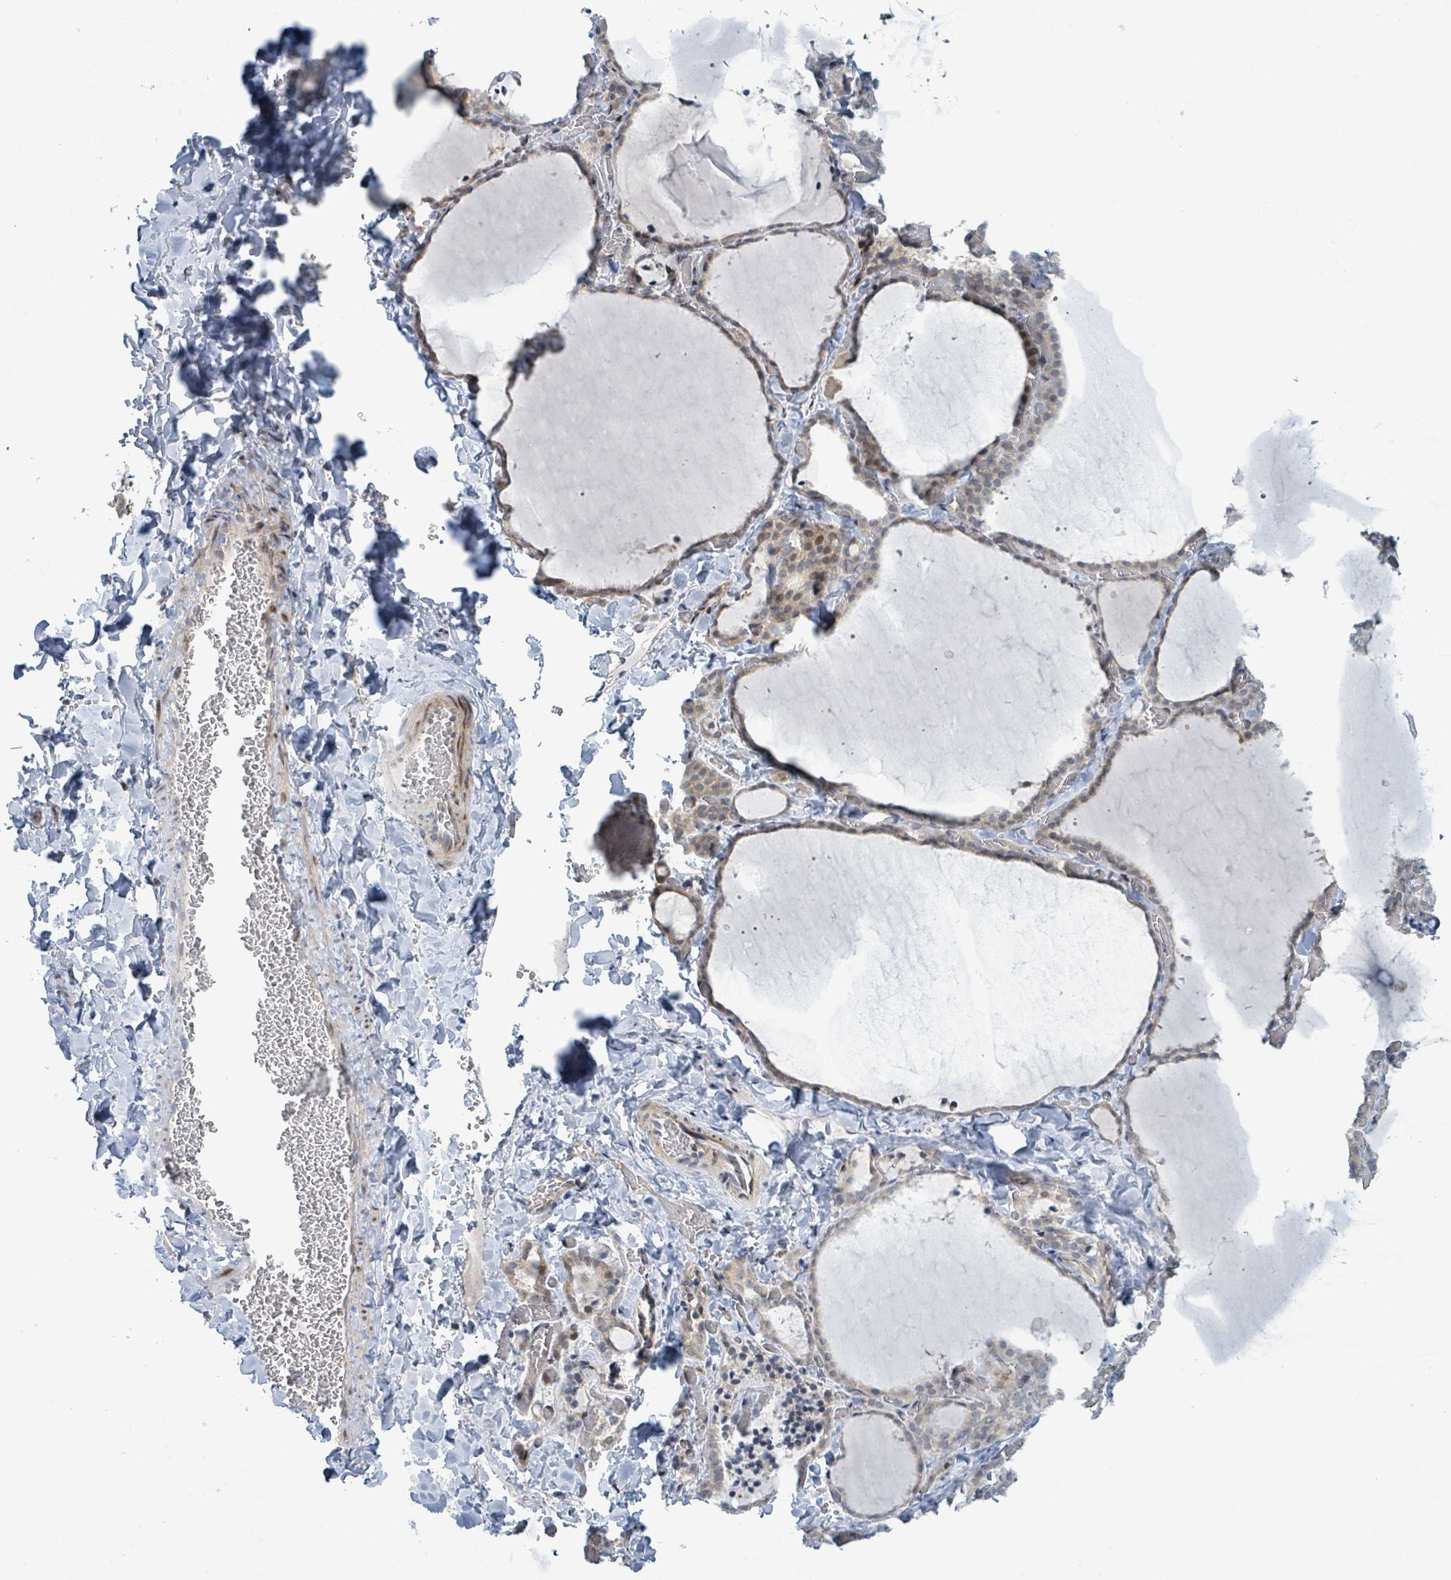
{"staining": {"intensity": "weak", "quantity": "25%-75%", "location": "cytoplasmic/membranous,nuclear"}, "tissue": "thyroid gland", "cell_type": "Glandular cells", "image_type": "normal", "snomed": [{"axis": "morphology", "description": "Normal tissue, NOS"}, {"axis": "topography", "description": "Thyroid gland"}], "caption": "Immunohistochemistry (IHC) (DAB (3,3'-diaminobenzidine)) staining of benign human thyroid gland reveals weak cytoplasmic/membranous,nuclear protein staining in about 25%-75% of glandular cells.", "gene": "RPL32", "patient": {"sex": "female", "age": 22}}